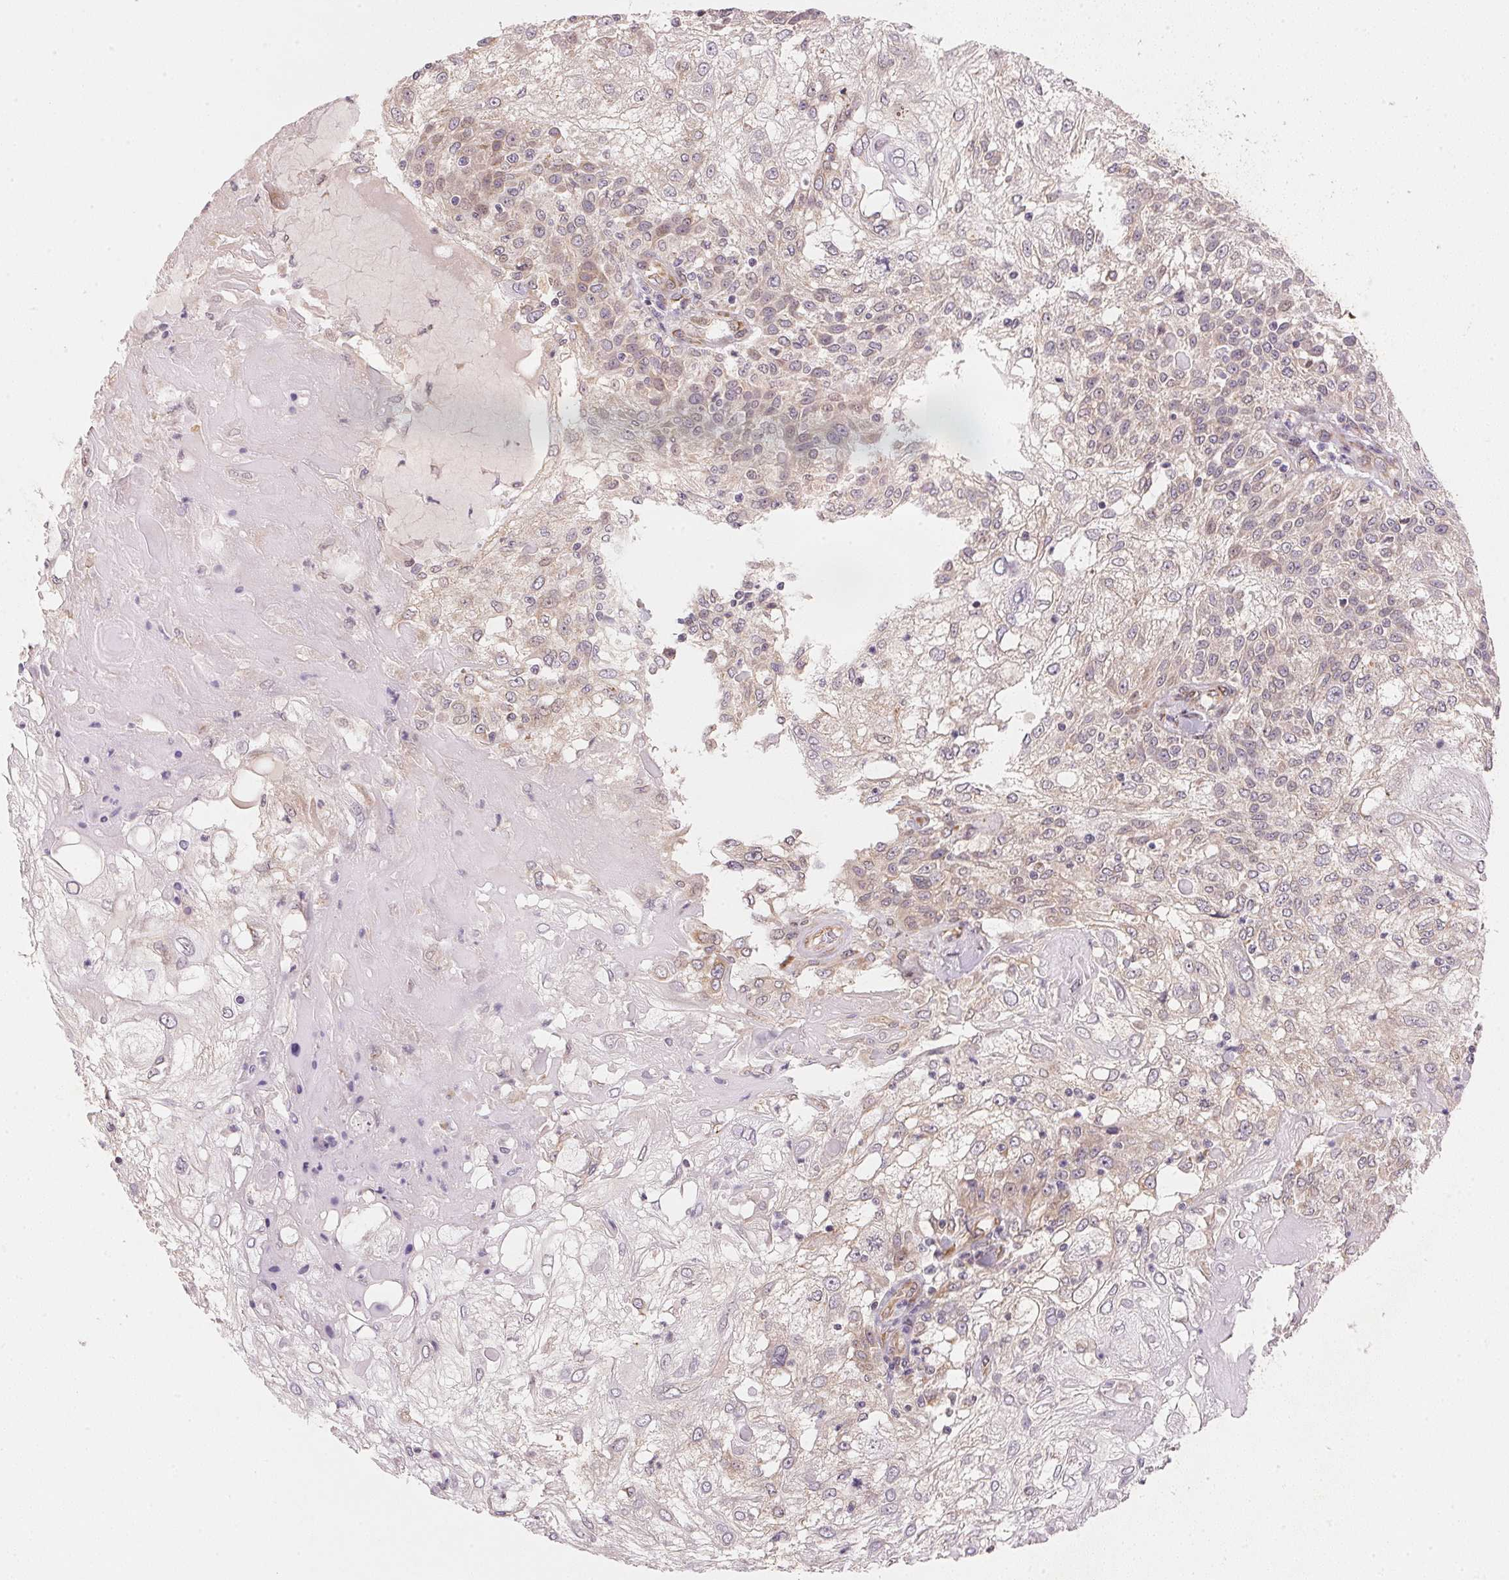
{"staining": {"intensity": "weak", "quantity": "<25%", "location": "cytoplasmic/membranous"}, "tissue": "skin cancer", "cell_type": "Tumor cells", "image_type": "cancer", "snomed": [{"axis": "morphology", "description": "Normal tissue, NOS"}, {"axis": "morphology", "description": "Squamous cell carcinoma, NOS"}, {"axis": "topography", "description": "Skin"}], "caption": "This image is of skin cancer (squamous cell carcinoma) stained with immunohistochemistry (IHC) to label a protein in brown with the nuclei are counter-stained blue. There is no expression in tumor cells.", "gene": "EI24", "patient": {"sex": "female", "age": 83}}